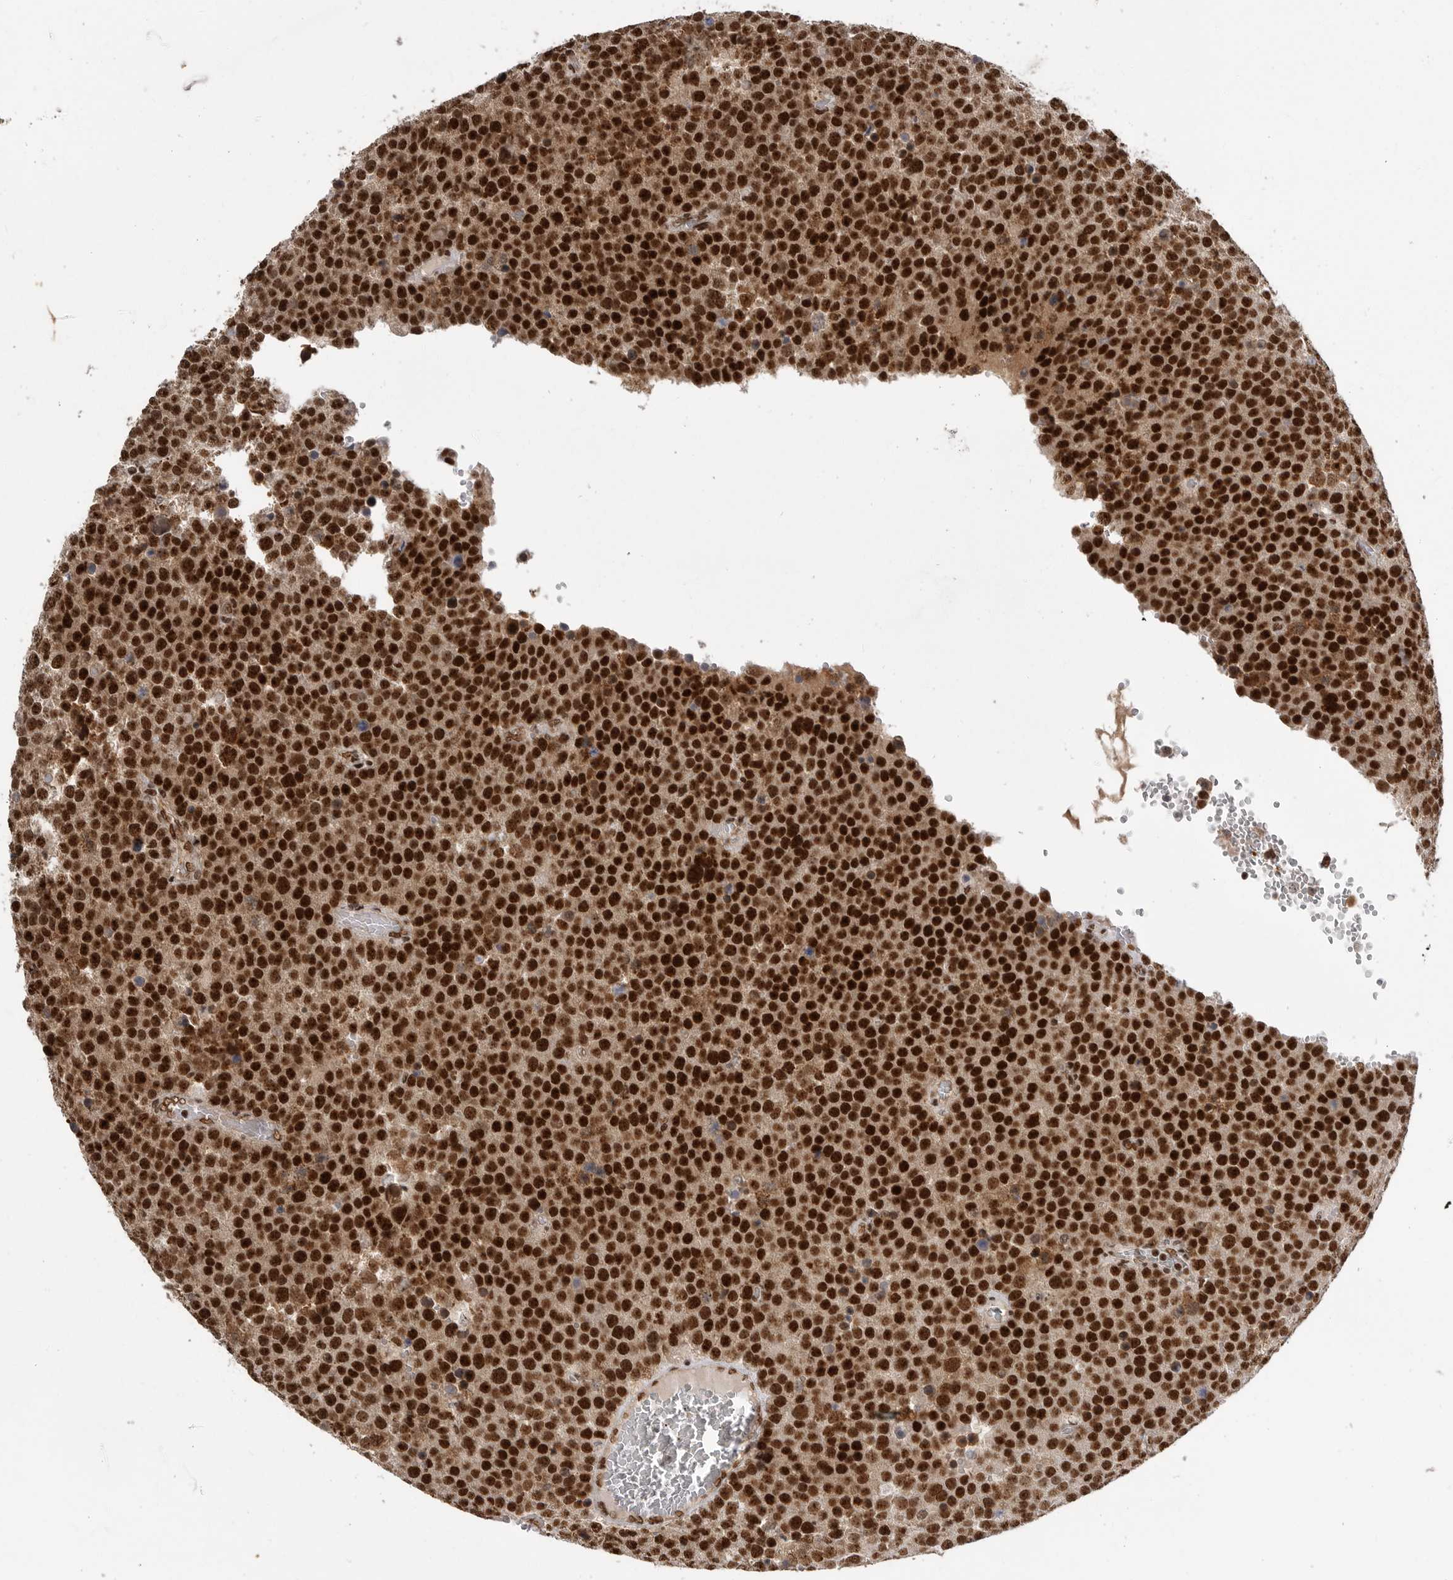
{"staining": {"intensity": "strong", "quantity": ">75%", "location": "nuclear"}, "tissue": "testis cancer", "cell_type": "Tumor cells", "image_type": "cancer", "snomed": [{"axis": "morphology", "description": "Seminoma, NOS"}, {"axis": "topography", "description": "Testis"}], "caption": "A high amount of strong nuclear positivity is present in approximately >75% of tumor cells in testis cancer tissue.", "gene": "PPP1R8", "patient": {"sex": "male", "age": 71}}